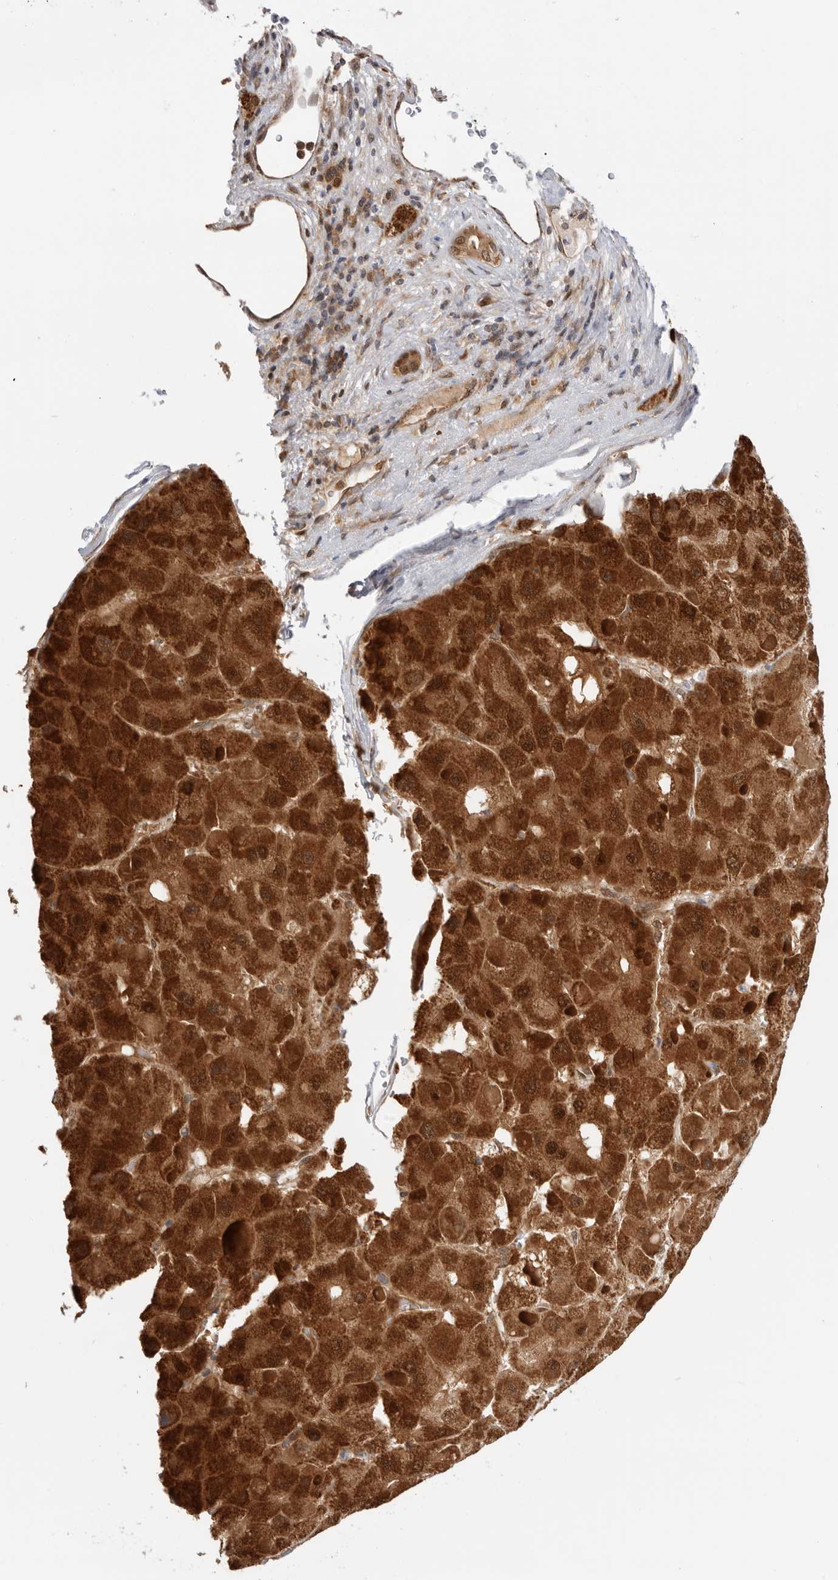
{"staining": {"intensity": "strong", "quantity": ">75%", "location": "cytoplasmic/membranous,nuclear"}, "tissue": "liver cancer", "cell_type": "Tumor cells", "image_type": "cancer", "snomed": [{"axis": "morphology", "description": "Carcinoma, Hepatocellular, NOS"}, {"axis": "topography", "description": "Liver"}], "caption": "Immunohistochemistry (IHC) of human liver cancer (hepatocellular carcinoma) reveals high levels of strong cytoplasmic/membranous and nuclear staining in about >75% of tumor cells.", "gene": "DCAF8", "patient": {"sex": "female", "age": 73}}